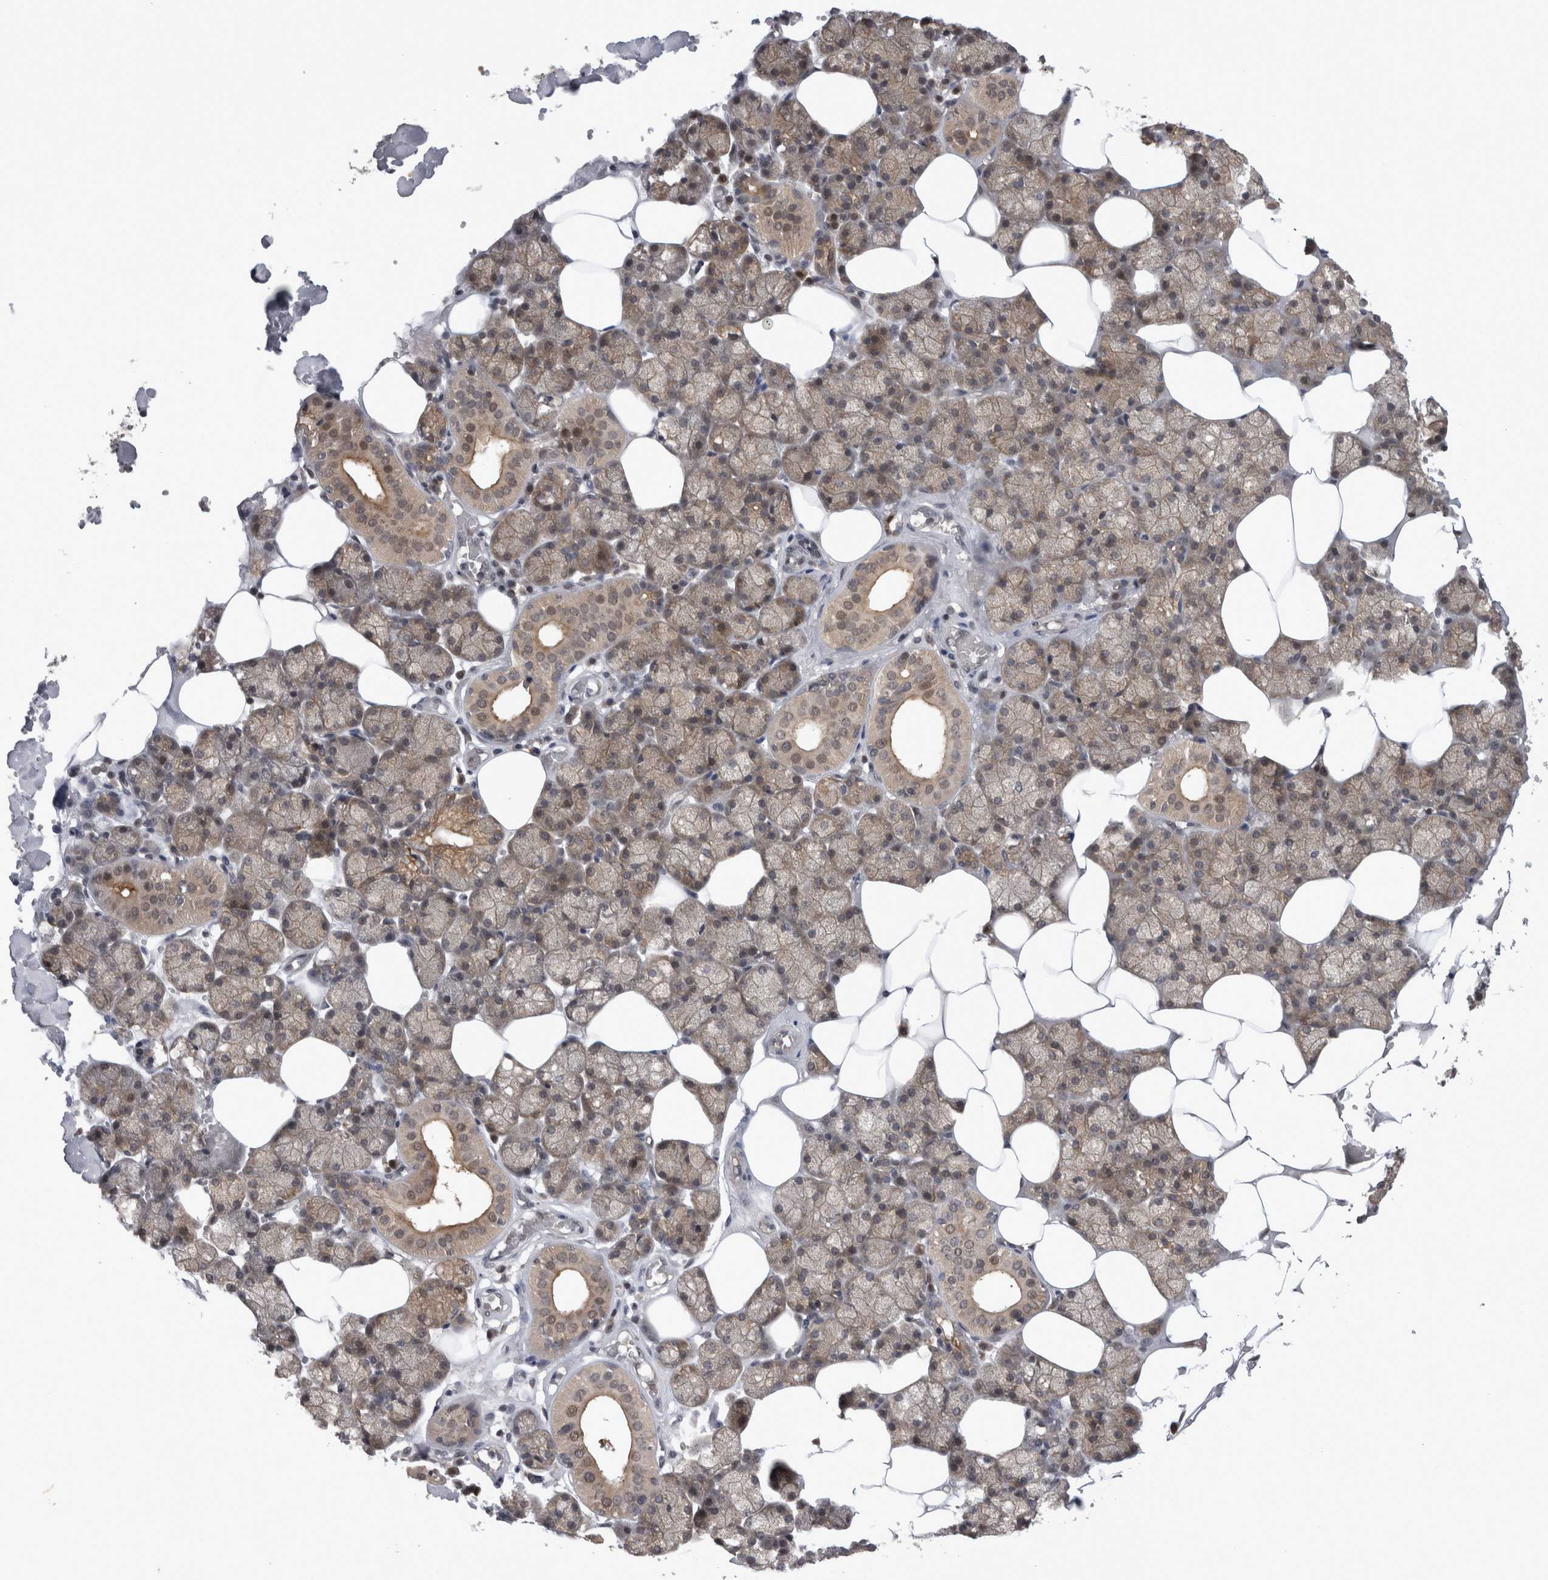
{"staining": {"intensity": "moderate", "quantity": ">75%", "location": "cytoplasmic/membranous"}, "tissue": "salivary gland", "cell_type": "Glandular cells", "image_type": "normal", "snomed": [{"axis": "morphology", "description": "Normal tissue, NOS"}, {"axis": "topography", "description": "Salivary gland"}], "caption": "An image showing moderate cytoplasmic/membranous expression in about >75% of glandular cells in unremarkable salivary gland, as visualized by brown immunohistochemical staining.", "gene": "PSMB2", "patient": {"sex": "male", "age": 62}}